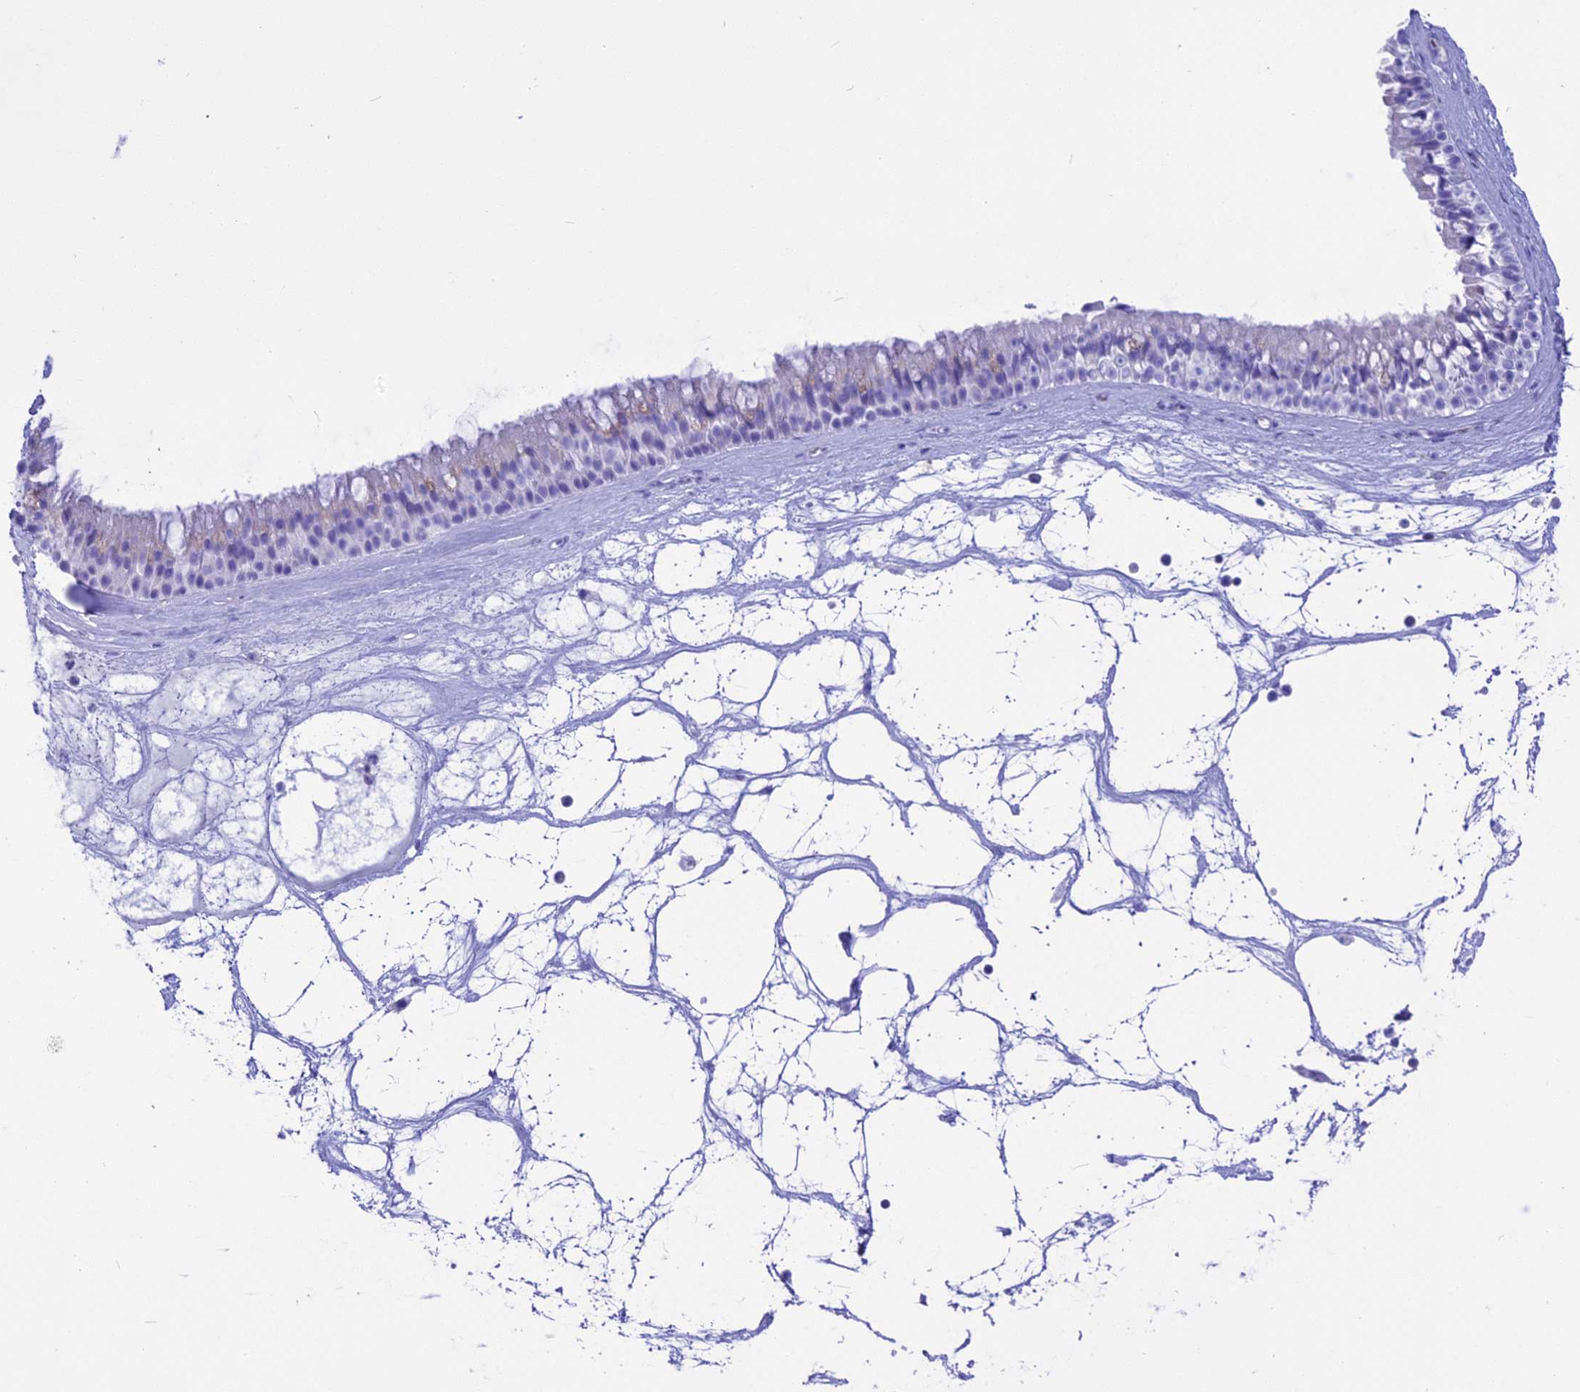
{"staining": {"intensity": "negative", "quantity": "none", "location": "none"}, "tissue": "nasopharynx", "cell_type": "Respiratory epithelial cells", "image_type": "normal", "snomed": [{"axis": "morphology", "description": "Normal tissue, NOS"}, {"axis": "topography", "description": "Nasopharynx"}], "caption": "Immunohistochemistry (IHC) micrograph of benign nasopharynx: nasopharynx stained with DAB reveals no significant protein positivity in respiratory epithelial cells.", "gene": "GLYATL1B", "patient": {"sex": "male", "age": 64}}